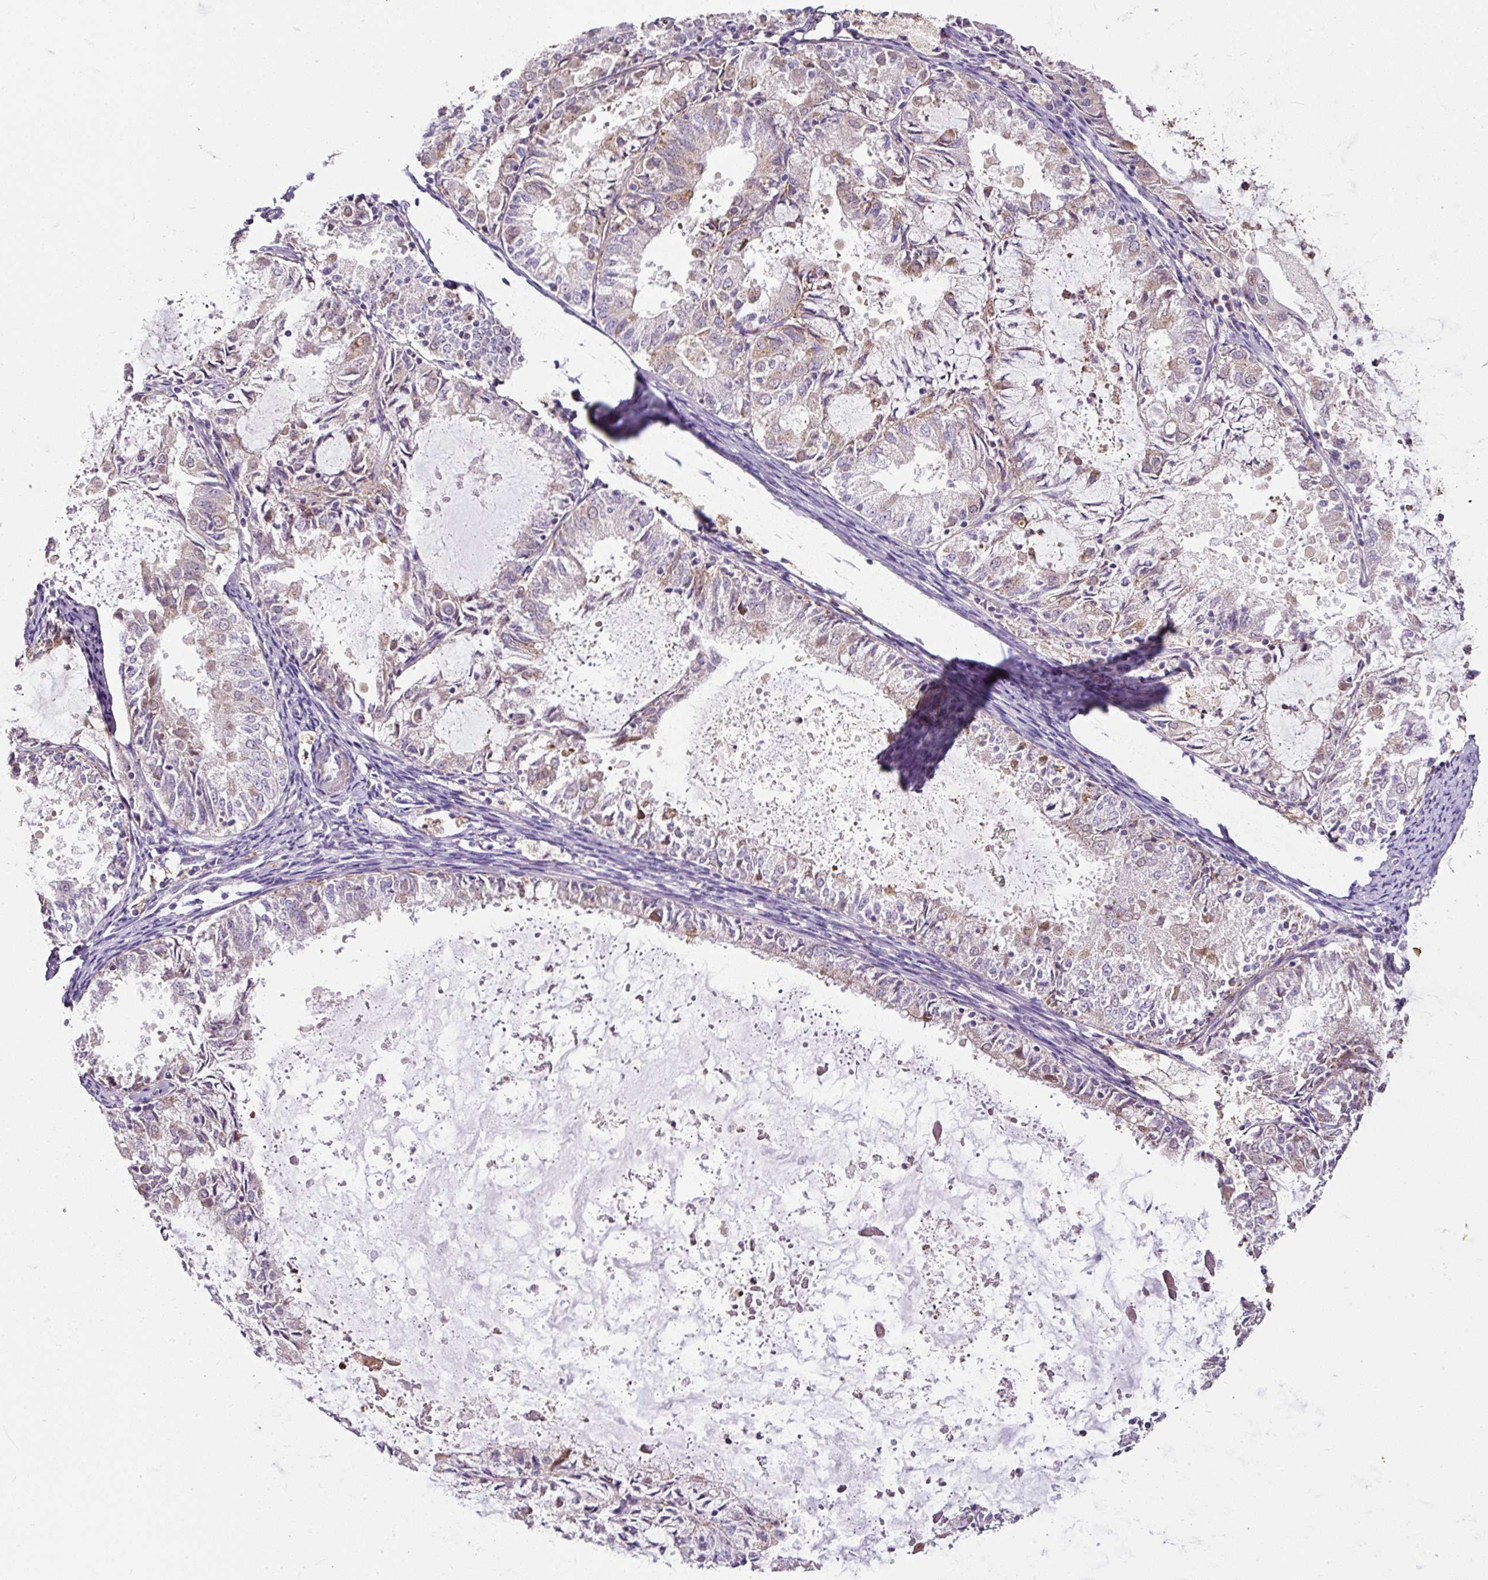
{"staining": {"intensity": "weak", "quantity": "<25%", "location": "cytoplasmic/membranous"}, "tissue": "endometrial cancer", "cell_type": "Tumor cells", "image_type": "cancer", "snomed": [{"axis": "morphology", "description": "Adenocarcinoma, NOS"}, {"axis": "topography", "description": "Endometrium"}], "caption": "Tumor cells are negative for brown protein staining in endometrial adenocarcinoma.", "gene": "HPS4", "patient": {"sex": "female", "age": 57}}